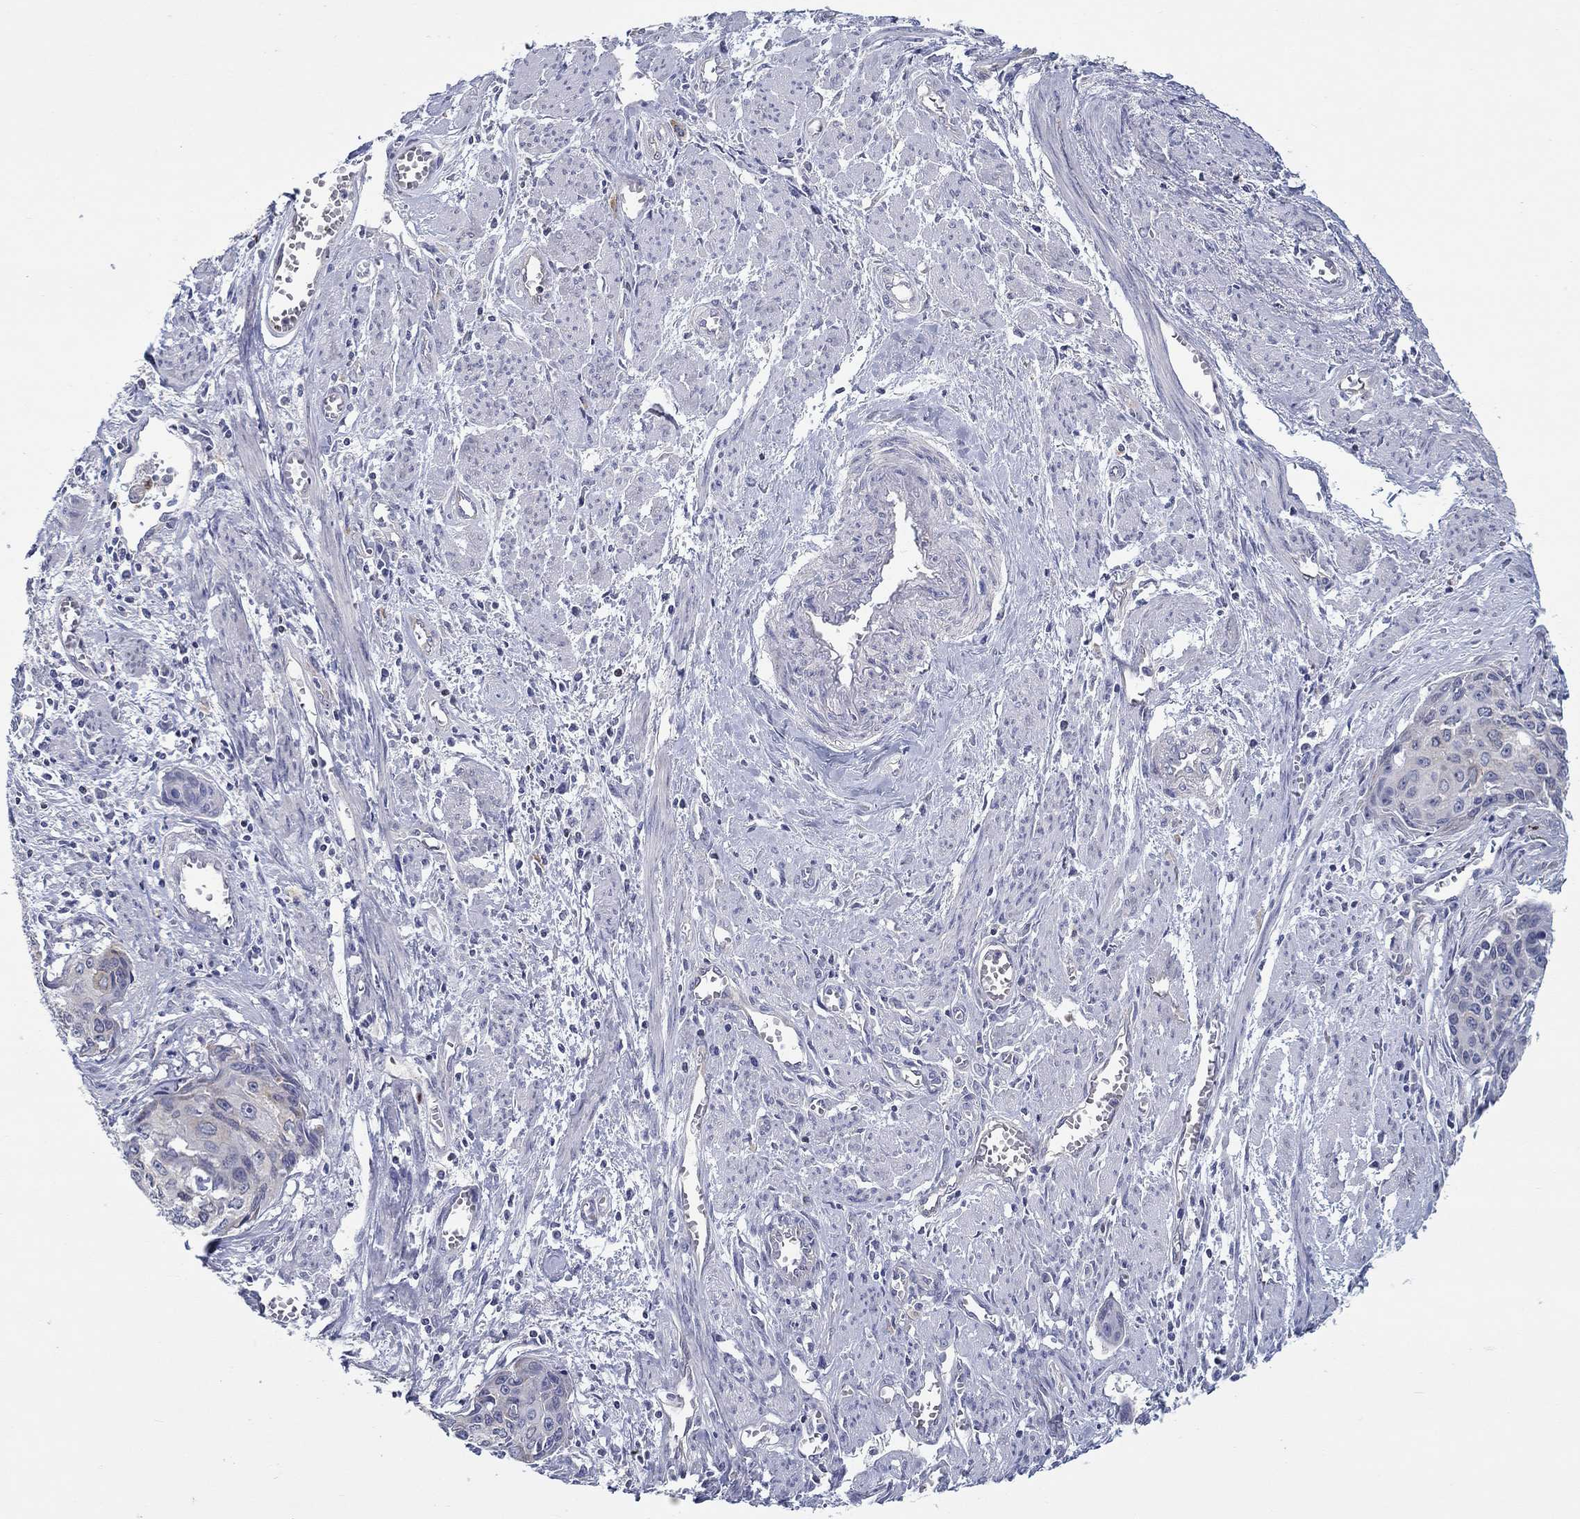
{"staining": {"intensity": "negative", "quantity": "none", "location": "none"}, "tissue": "cervical cancer", "cell_type": "Tumor cells", "image_type": "cancer", "snomed": [{"axis": "morphology", "description": "Squamous cell carcinoma, NOS"}, {"axis": "topography", "description": "Cervix"}], "caption": "DAB immunohistochemical staining of squamous cell carcinoma (cervical) exhibits no significant expression in tumor cells.", "gene": "ERMP1", "patient": {"sex": "female", "age": 58}}